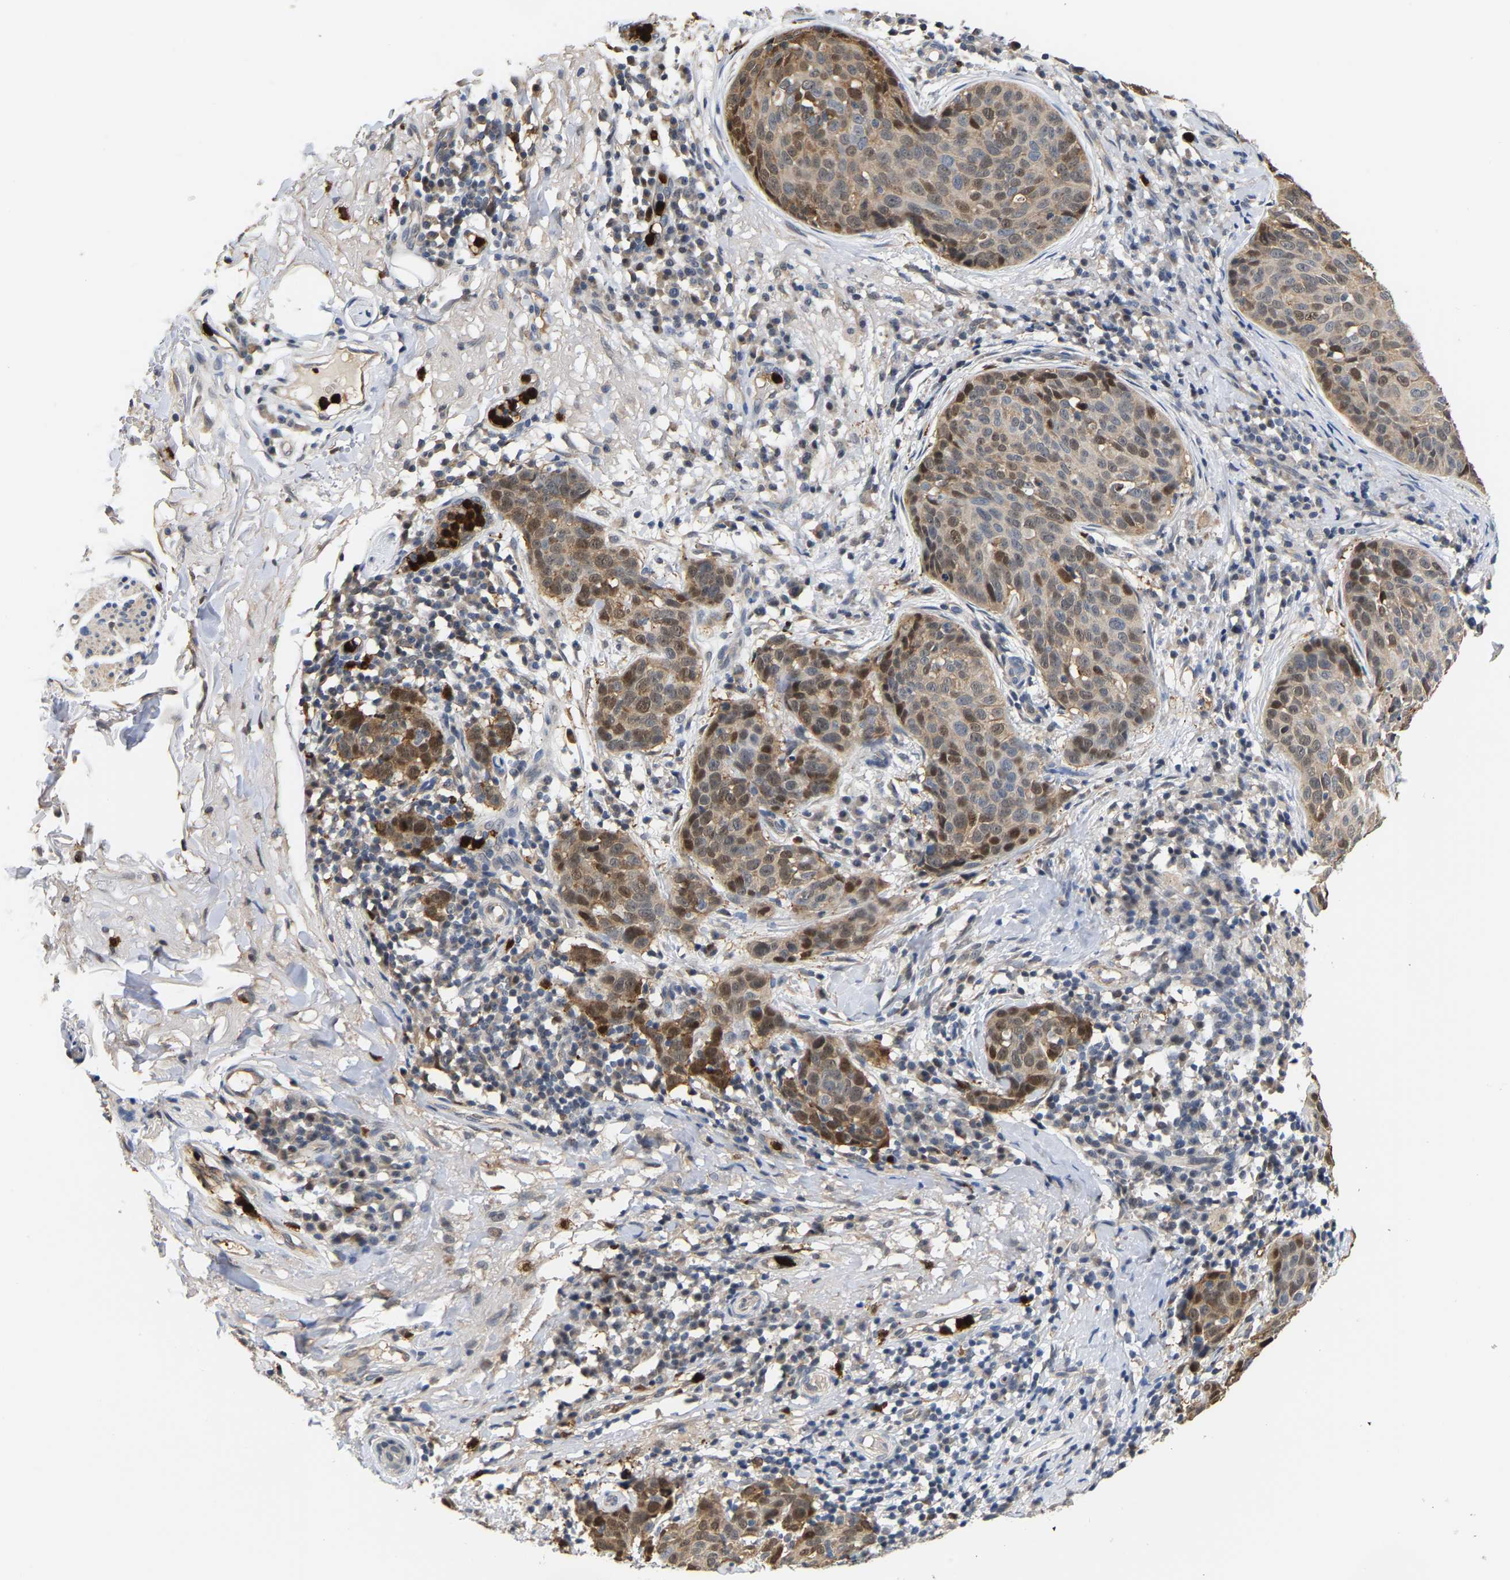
{"staining": {"intensity": "moderate", "quantity": "<25%", "location": "cytoplasmic/membranous,nuclear"}, "tissue": "skin cancer", "cell_type": "Tumor cells", "image_type": "cancer", "snomed": [{"axis": "morphology", "description": "Squamous cell carcinoma in situ, NOS"}, {"axis": "morphology", "description": "Squamous cell carcinoma, NOS"}, {"axis": "topography", "description": "Skin"}], "caption": "Tumor cells show low levels of moderate cytoplasmic/membranous and nuclear expression in approximately <25% of cells in skin cancer (squamous cell carcinoma).", "gene": "TDRD7", "patient": {"sex": "male", "age": 93}}